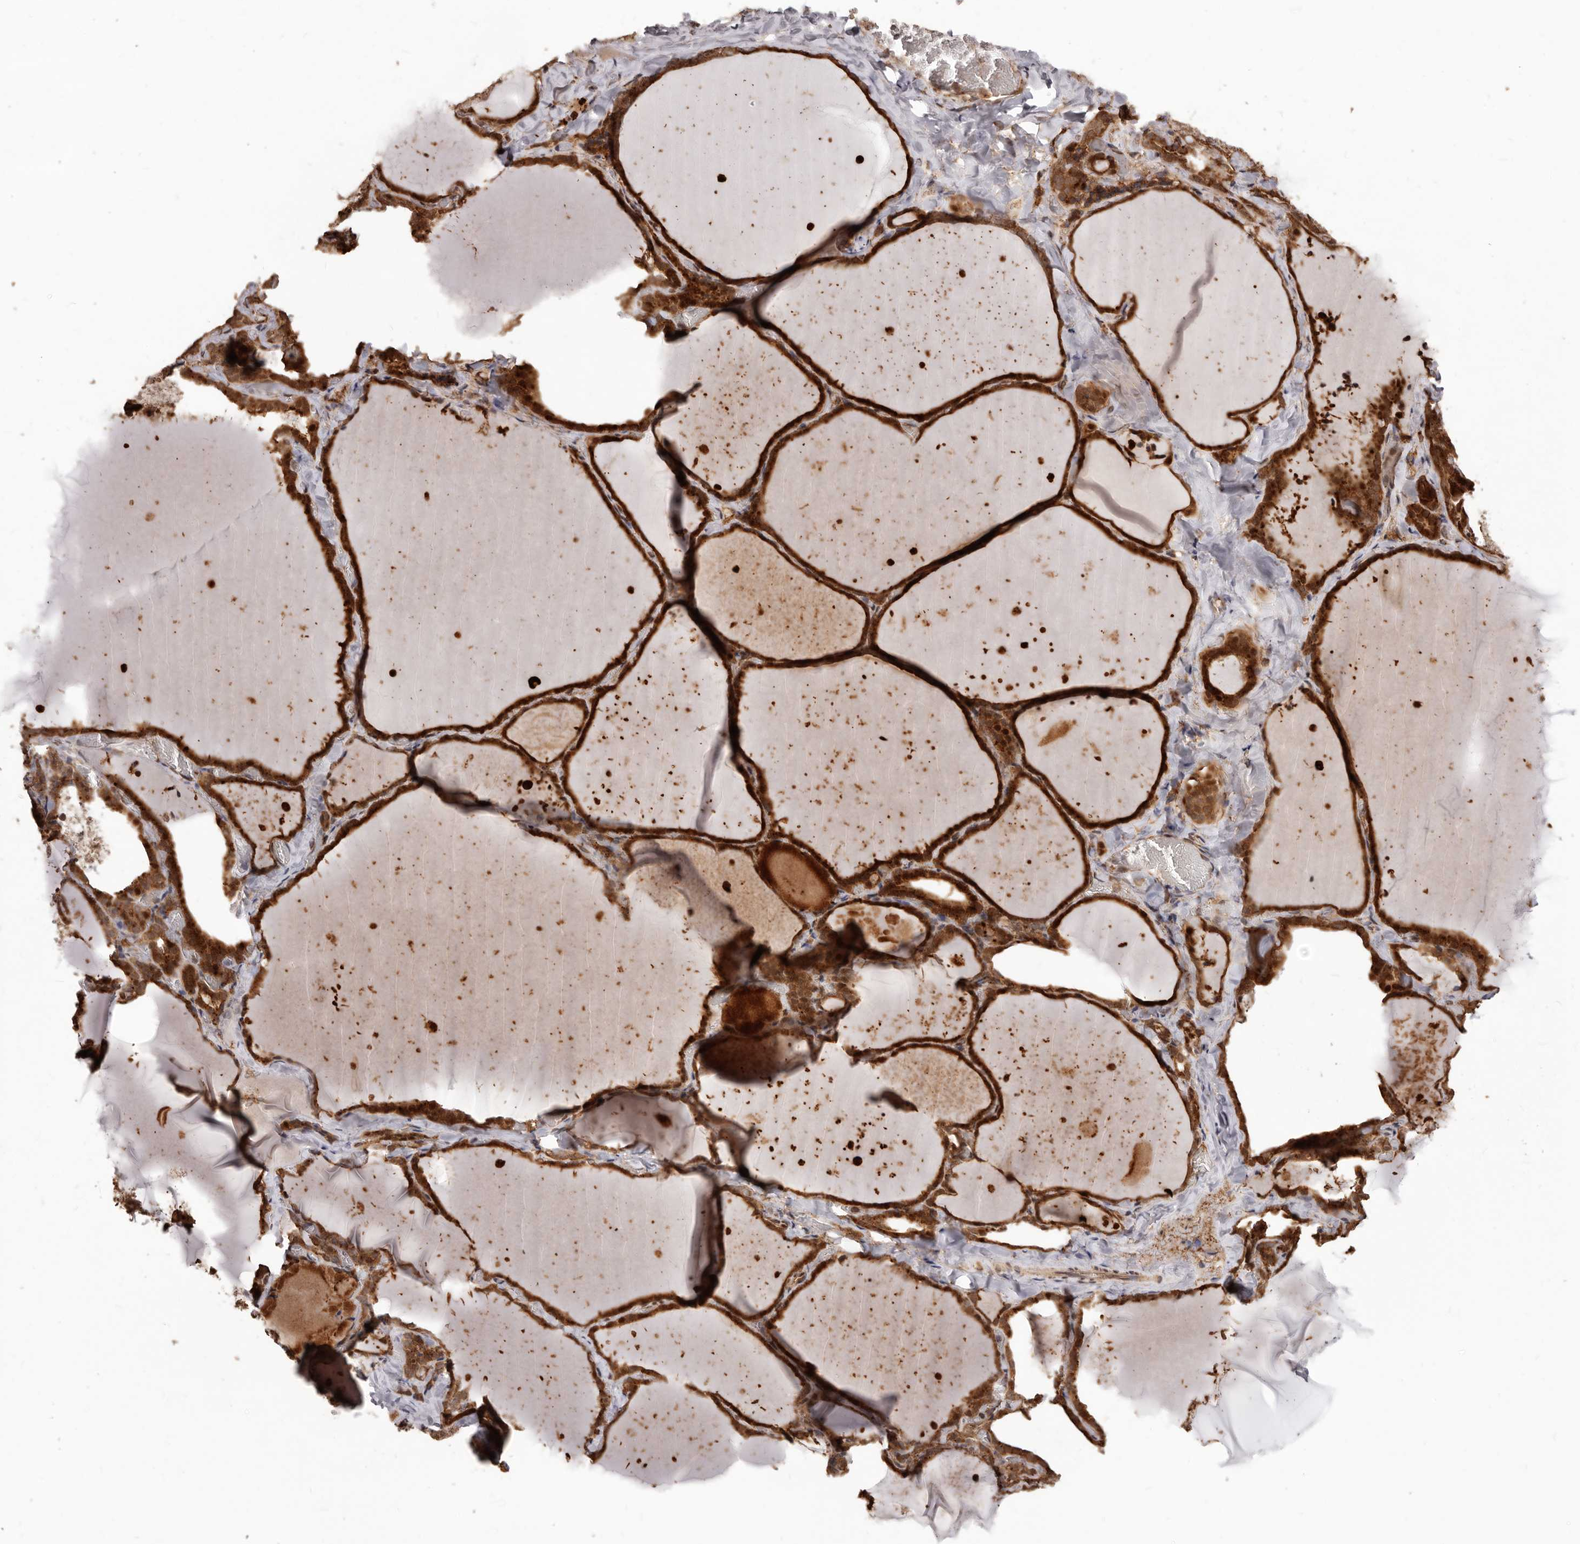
{"staining": {"intensity": "strong", "quantity": ">75%", "location": "cytoplasmic/membranous,nuclear"}, "tissue": "thyroid gland", "cell_type": "Glandular cells", "image_type": "normal", "snomed": [{"axis": "morphology", "description": "Normal tissue, NOS"}, {"axis": "topography", "description": "Thyroid gland"}], "caption": "Strong cytoplasmic/membranous,nuclear protein staining is seen in about >75% of glandular cells in thyroid gland.", "gene": "MTO1", "patient": {"sex": "female", "age": 22}}